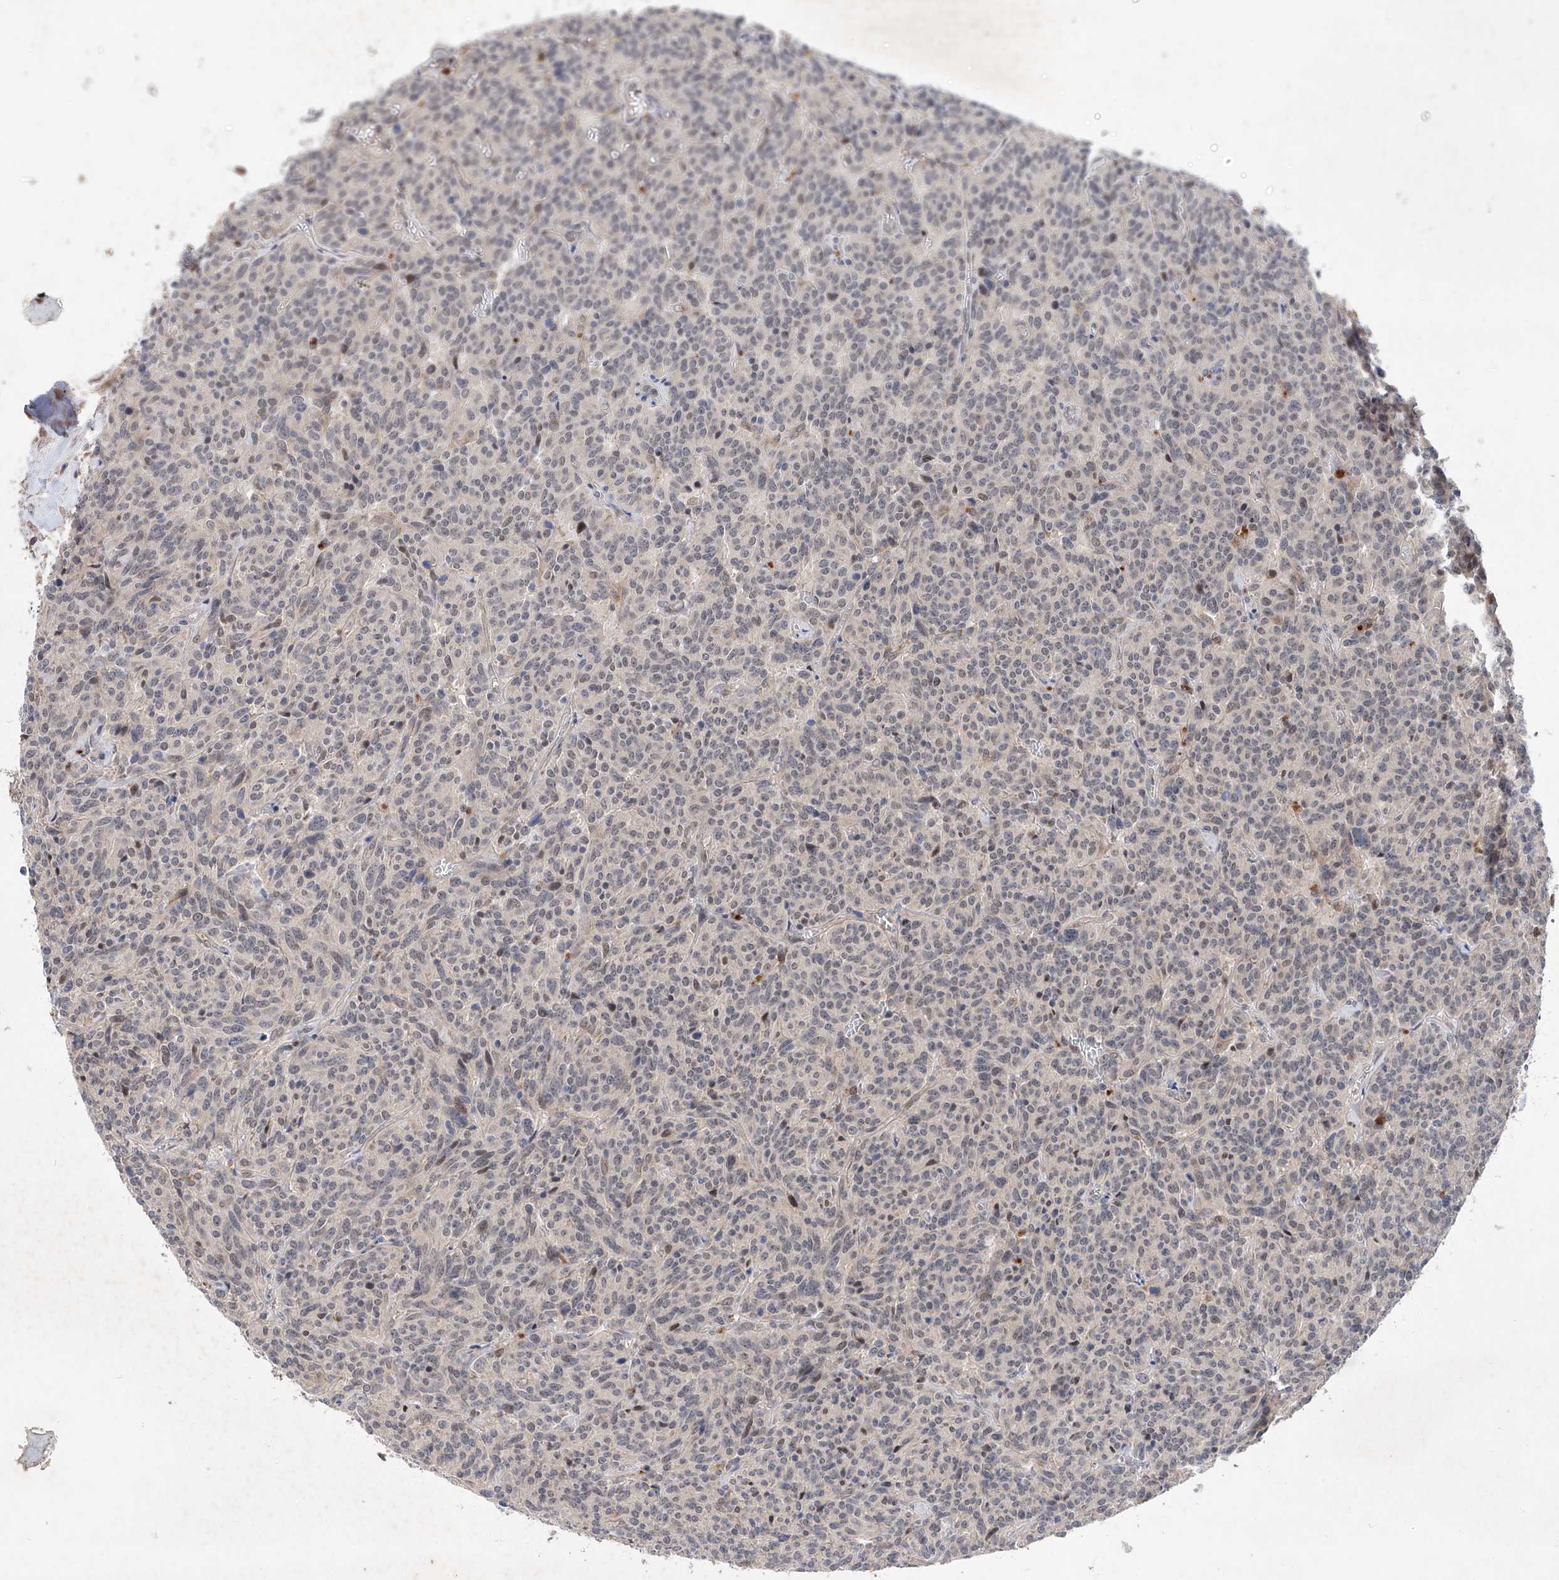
{"staining": {"intensity": "negative", "quantity": "none", "location": "none"}, "tissue": "carcinoid", "cell_type": "Tumor cells", "image_type": "cancer", "snomed": [{"axis": "morphology", "description": "Carcinoid, malignant, NOS"}, {"axis": "topography", "description": "Lung"}], "caption": "IHC of human carcinoid reveals no expression in tumor cells.", "gene": "FAM135A", "patient": {"sex": "female", "age": 46}}